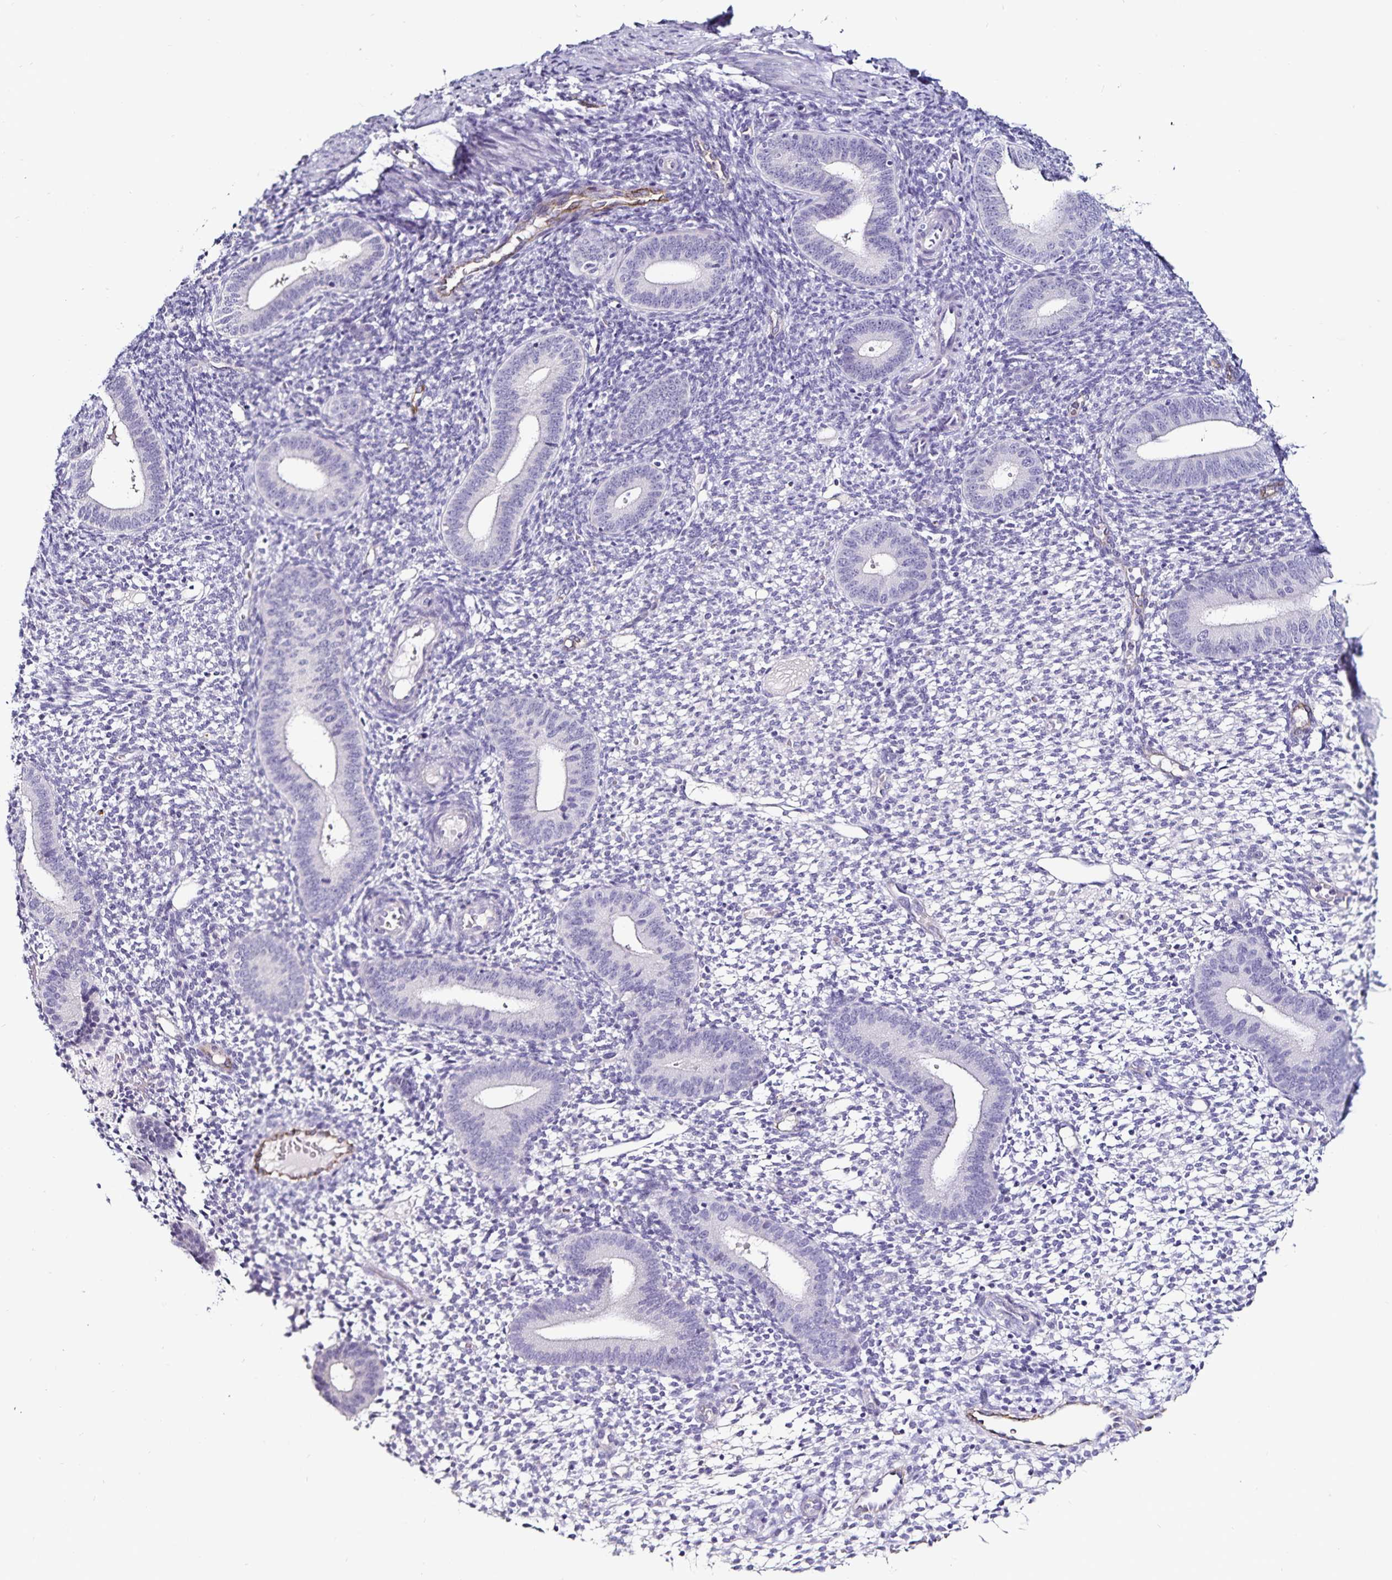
{"staining": {"intensity": "negative", "quantity": "none", "location": "none"}, "tissue": "endometrium", "cell_type": "Cells in endometrial stroma", "image_type": "normal", "snomed": [{"axis": "morphology", "description": "Normal tissue, NOS"}, {"axis": "topography", "description": "Endometrium"}], "caption": "This is a photomicrograph of immunohistochemistry staining of unremarkable endometrium, which shows no expression in cells in endometrial stroma. The staining is performed using DAB brown chromogen with nuclei counter-stained in using hematoxylin.", "gene": "TSPAN7", "patient": {"sex": "female", "age": 40}}